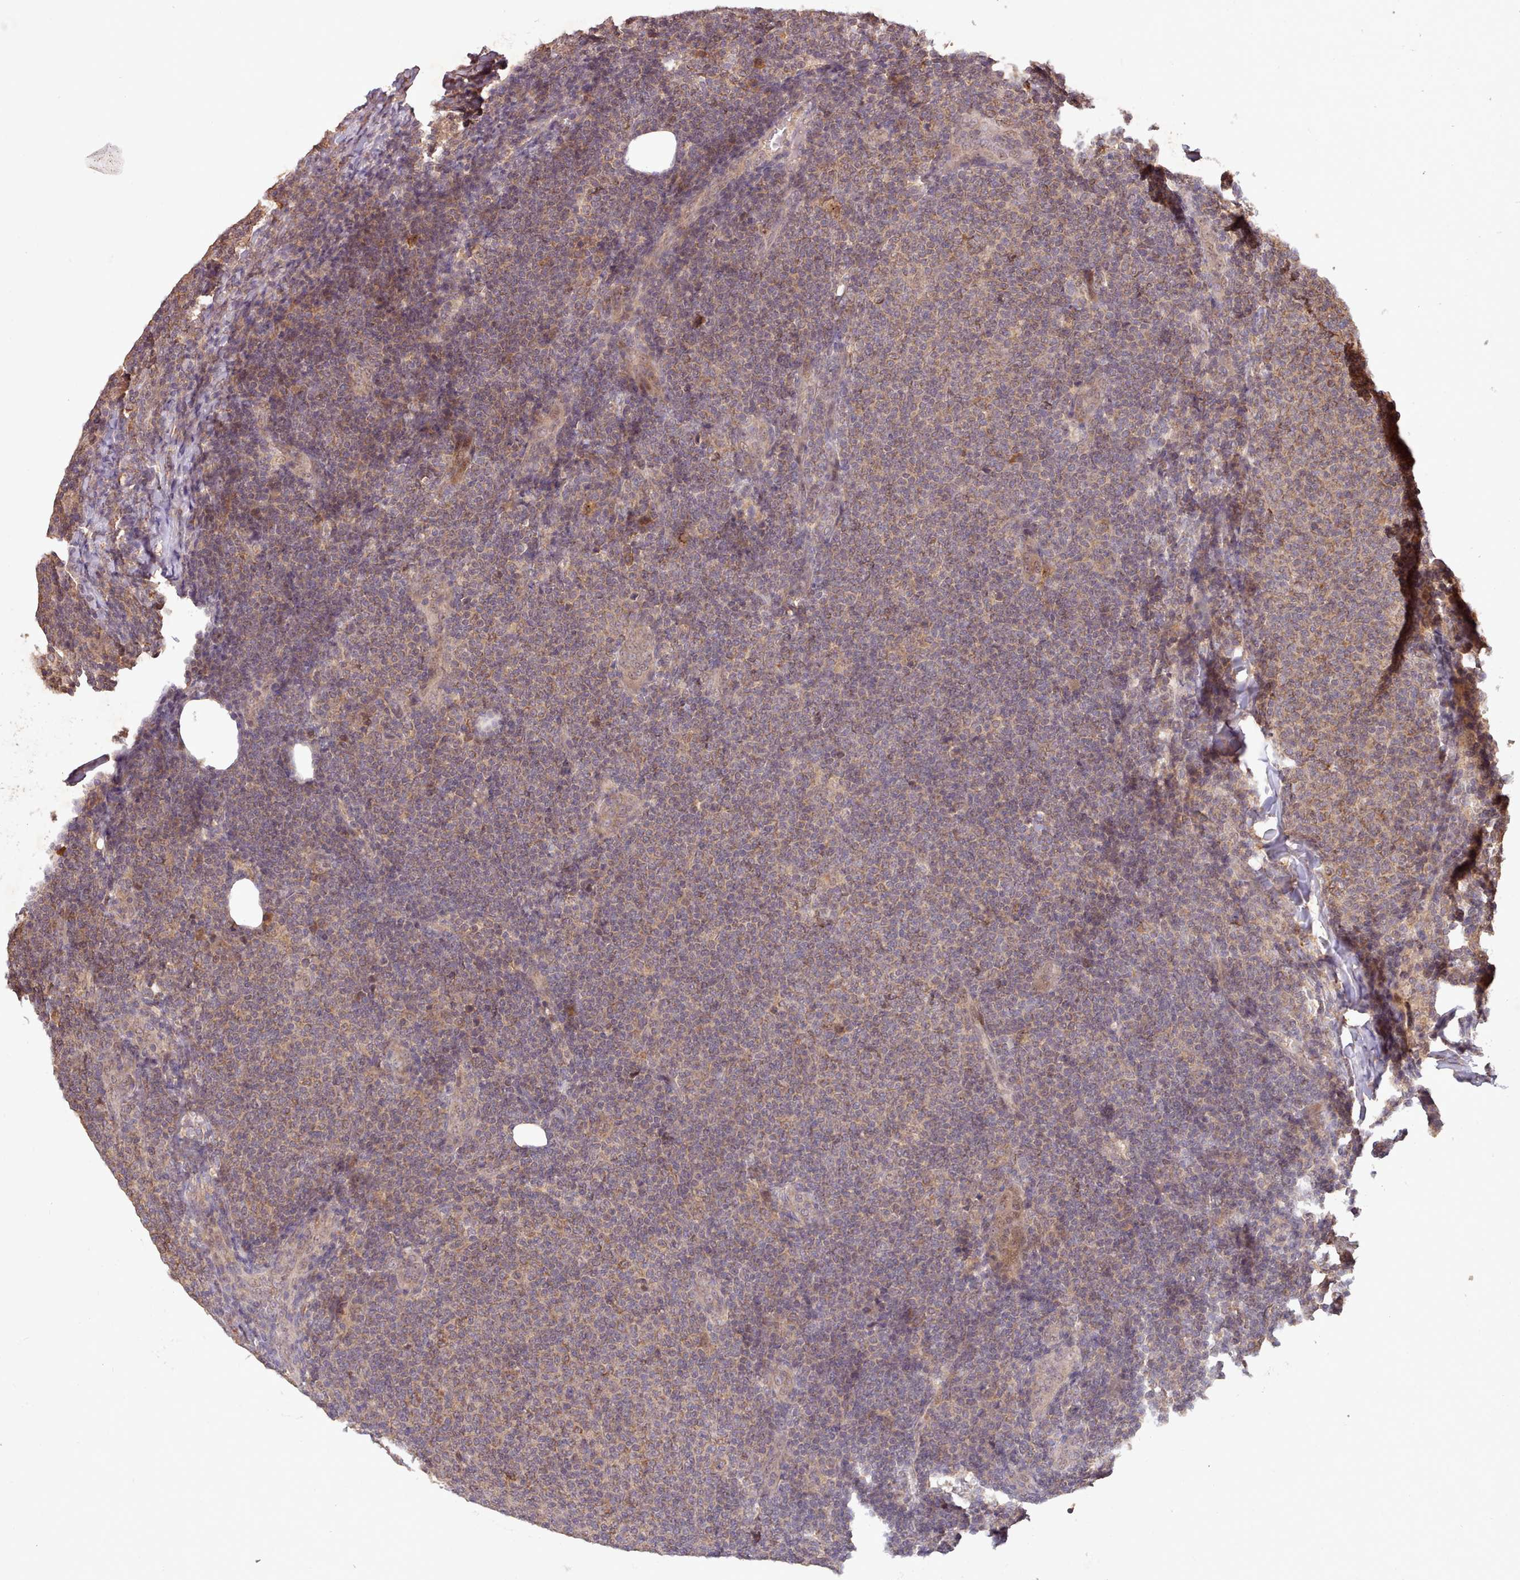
{"staining": {"intensity": "moderate", "quantity": ">75%", "location": "cytoplasmic/membranous"}, "tissue": "lymphoma", "cell_type": "Tumor cells", "image_type": "cancer", "snomed": [{"axis": "morphology", "description": "Malignant lymphoma, non-Hodgkin's type, Low grade"}, {"axis": "topography", "description": "Lymph node"}], "caption": "A brown stain shows moderate cytoplasmic/membranous staining of a protein in lymphoma tumor cells.", "gene": "PIP4P1", "patient": {"sex": "male", "age": 66}}